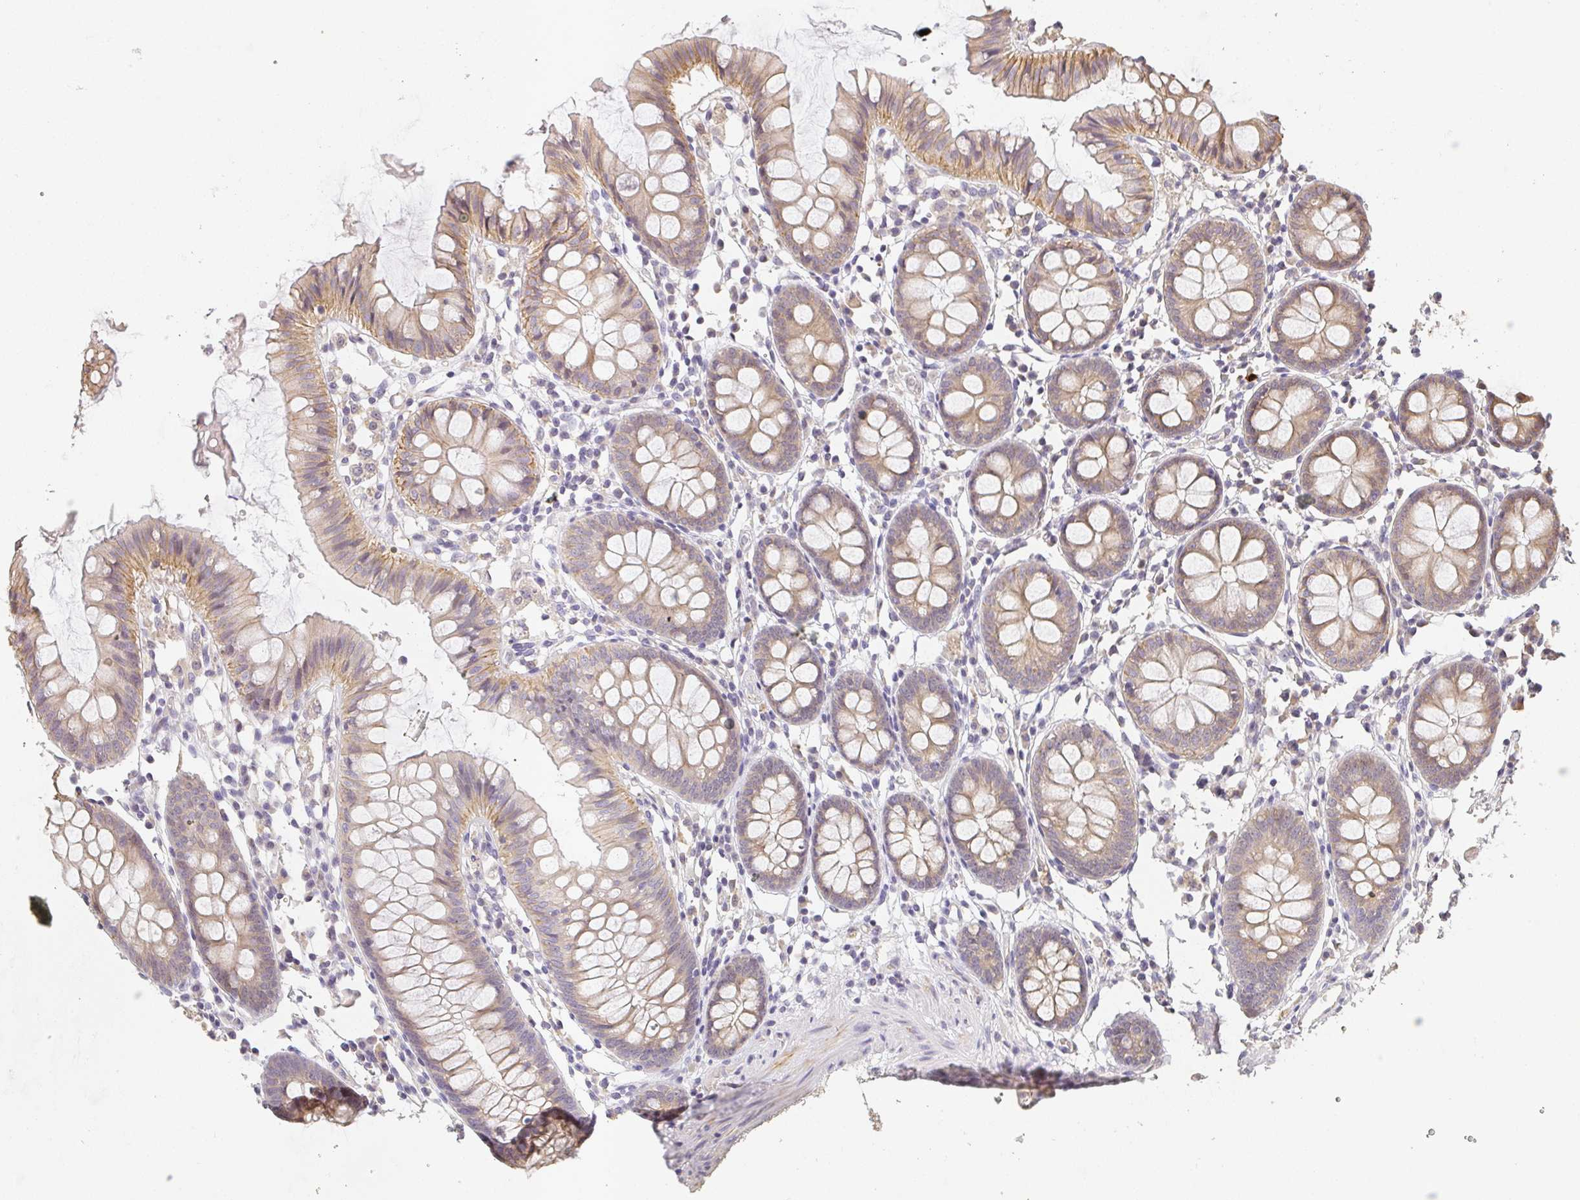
{"staining": {"intensity": "negative", "quantity": "none", "location": "none"}, "tissue": "colon", "cell_type": "Endothelial cells", "image_type": "normal", "snomed": [{"axis": "morphology", "description": "Normal tissue, NOS"}, {"axis": "topography", "description": "Colon"}], "caption": "Immunohistochemistry (IHC) of unremarkable colon reveals no expression in endothelial cells.", "gene": "SLC35B3", "patient": {"sex": "female", "age": 84}}